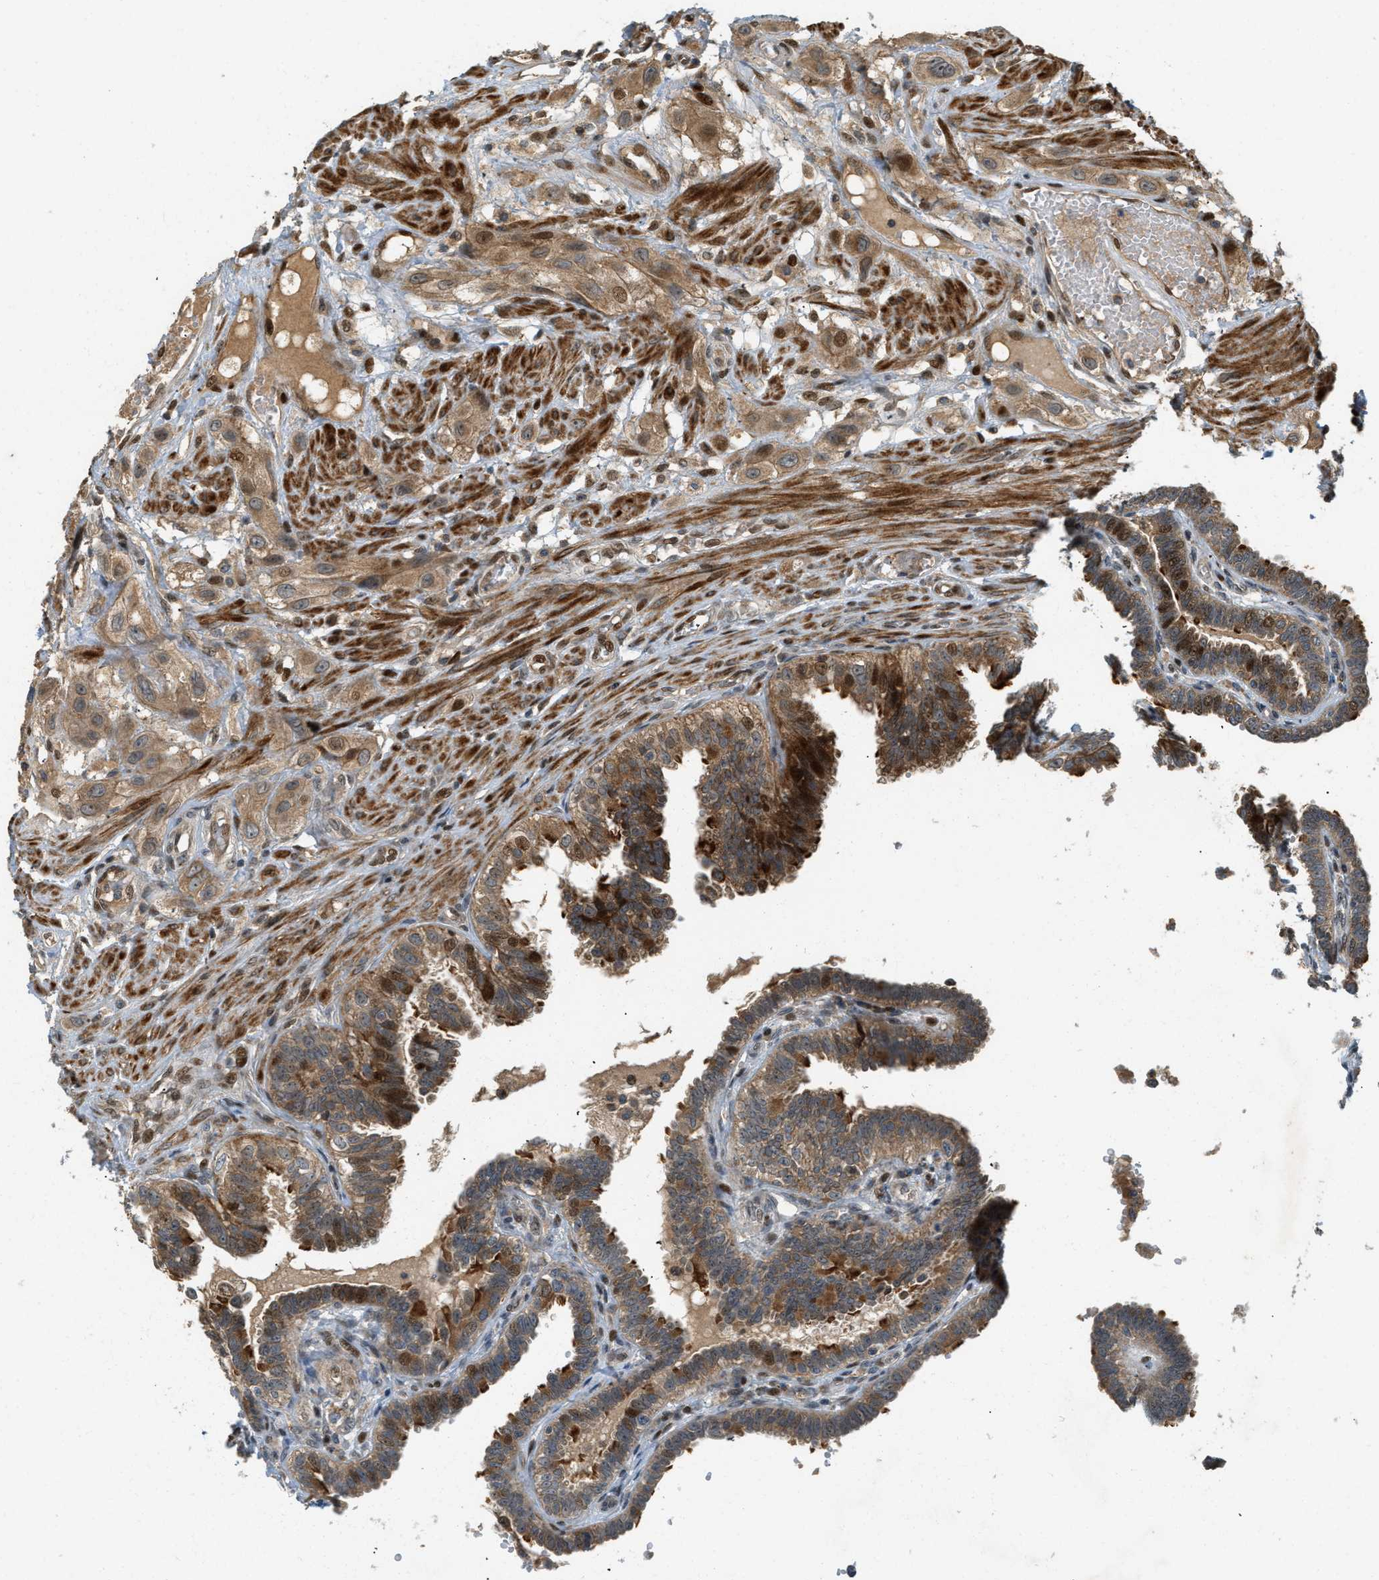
{"staining": {"intensity": "strong", "quantity": "25%-75%", "location": "cytoplasmic/membranous,nuclear"}, "tissue": "fallopian tube", "cell_type": "Glandular cells", "image_type": "normal", "snomed": [{"axis": "morphology", "description": "Normal tissue, NOS"}, {"axis": "topography", "description": "Fallopian tube"}, {"axis": "topography", "description": "Placenta"}], "caption": "IHC staining of normal fallopian tube, which reveals high levels of strong cytoplasmic/membranous,nuclear staining in approximately 25%-75% of glandular cells indicating strong cytoplasmic/membranous,nuclear protein positivity. The staining was performed using DAB (3,3'-diaminobenzidine) (brown) for protein detection and nuclei were counterstained in hematoxylin (blue).", "gene": "TRAPPC14", "patient": {"sex": "female", "age": 34}}